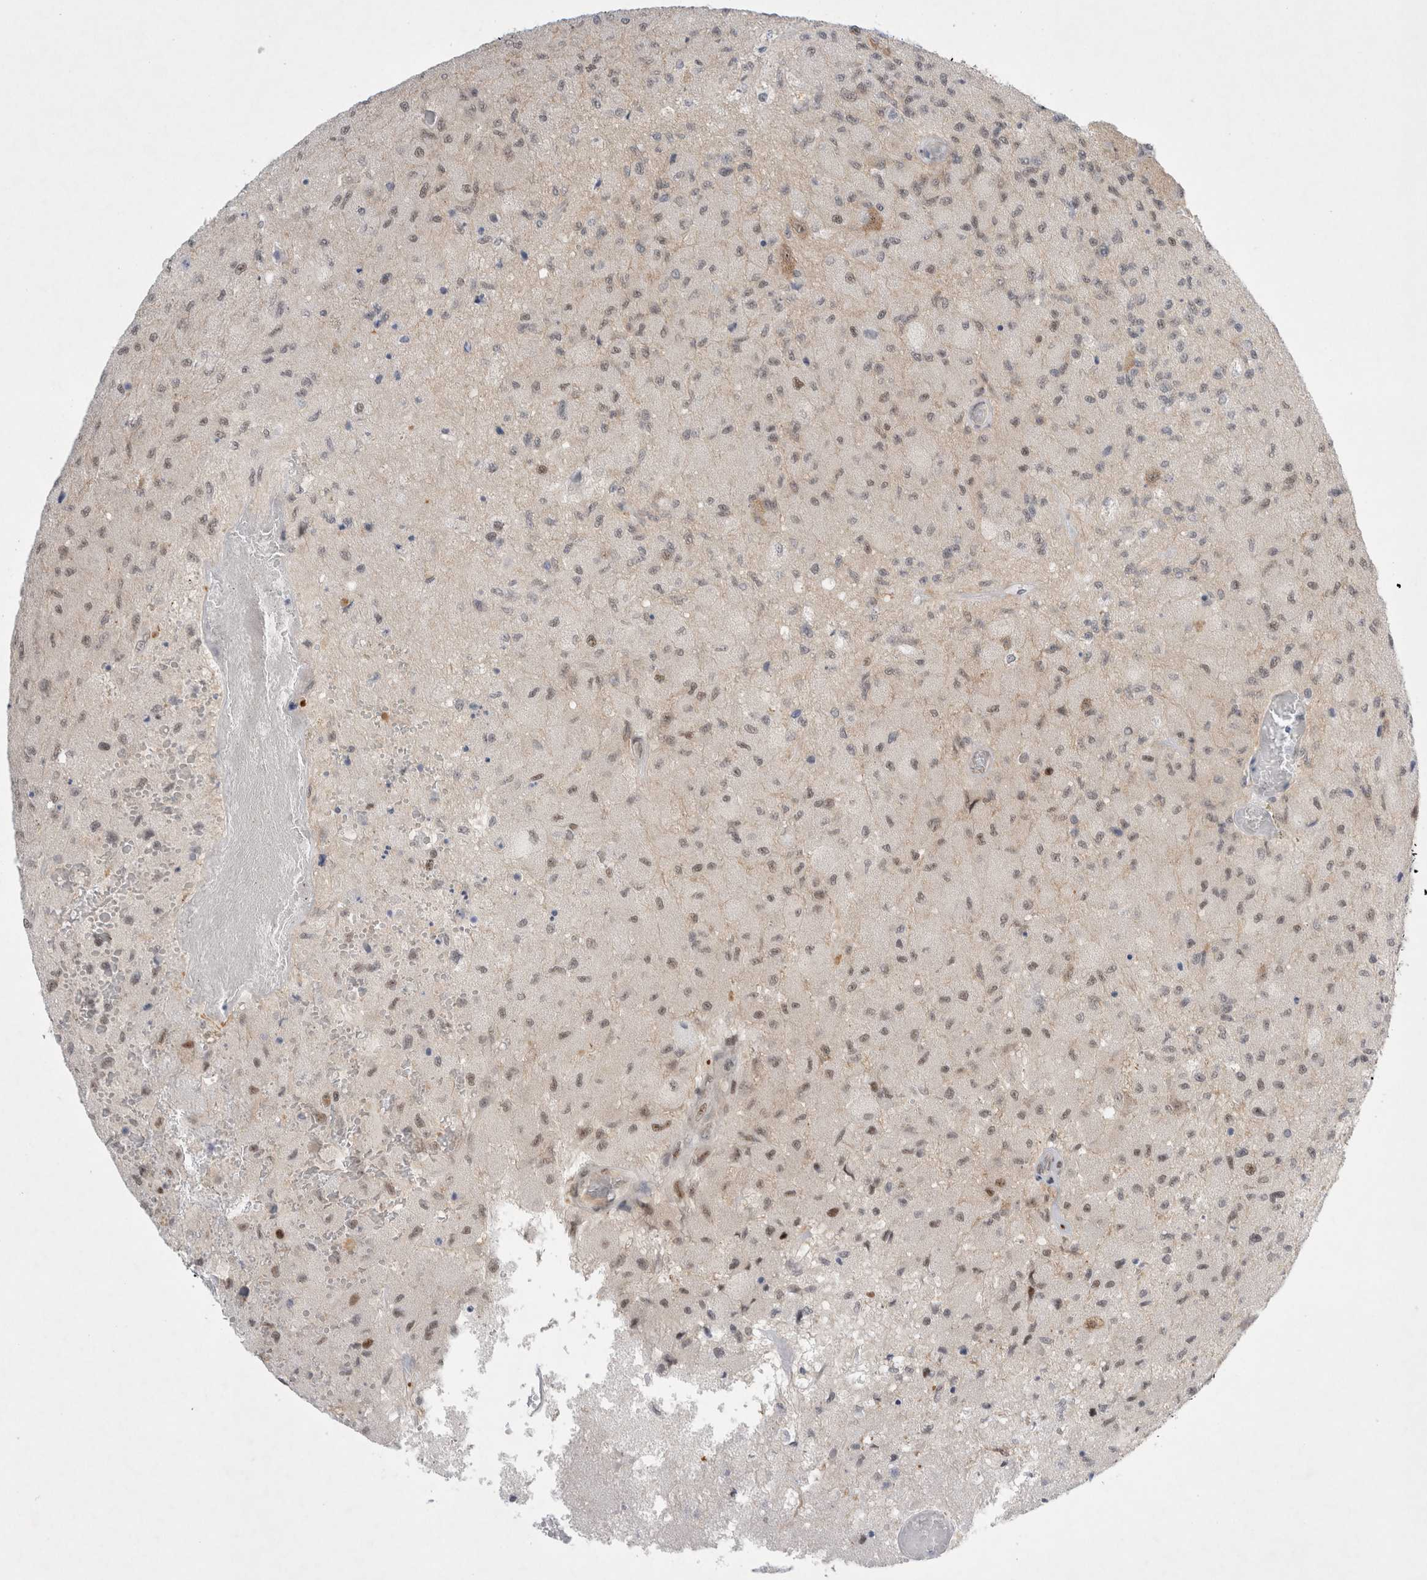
{"staining": {"intensity": "weak", "quantity": ">75%", "location": "nuclear"}, "tissue": "glioma", "cell_type": "Tumor cells", "image_type": "cancer", "snomed": [{"axis": "morphology", "description": "Normal tissue, NOS"}, {"axis": "morphology", "description": "Glioma, malignant, High grade"}, {"axis": "topography", "description": "Cerebral cortex"}], "caption": "High-power microscopy captured an immunohistochemistry (IHC) image of glioma, revealing weak nuclear staining in approximately >75% of tumor cells.", "gene": "WIPF2", "patient": {"sex": "male", "age": 77}}